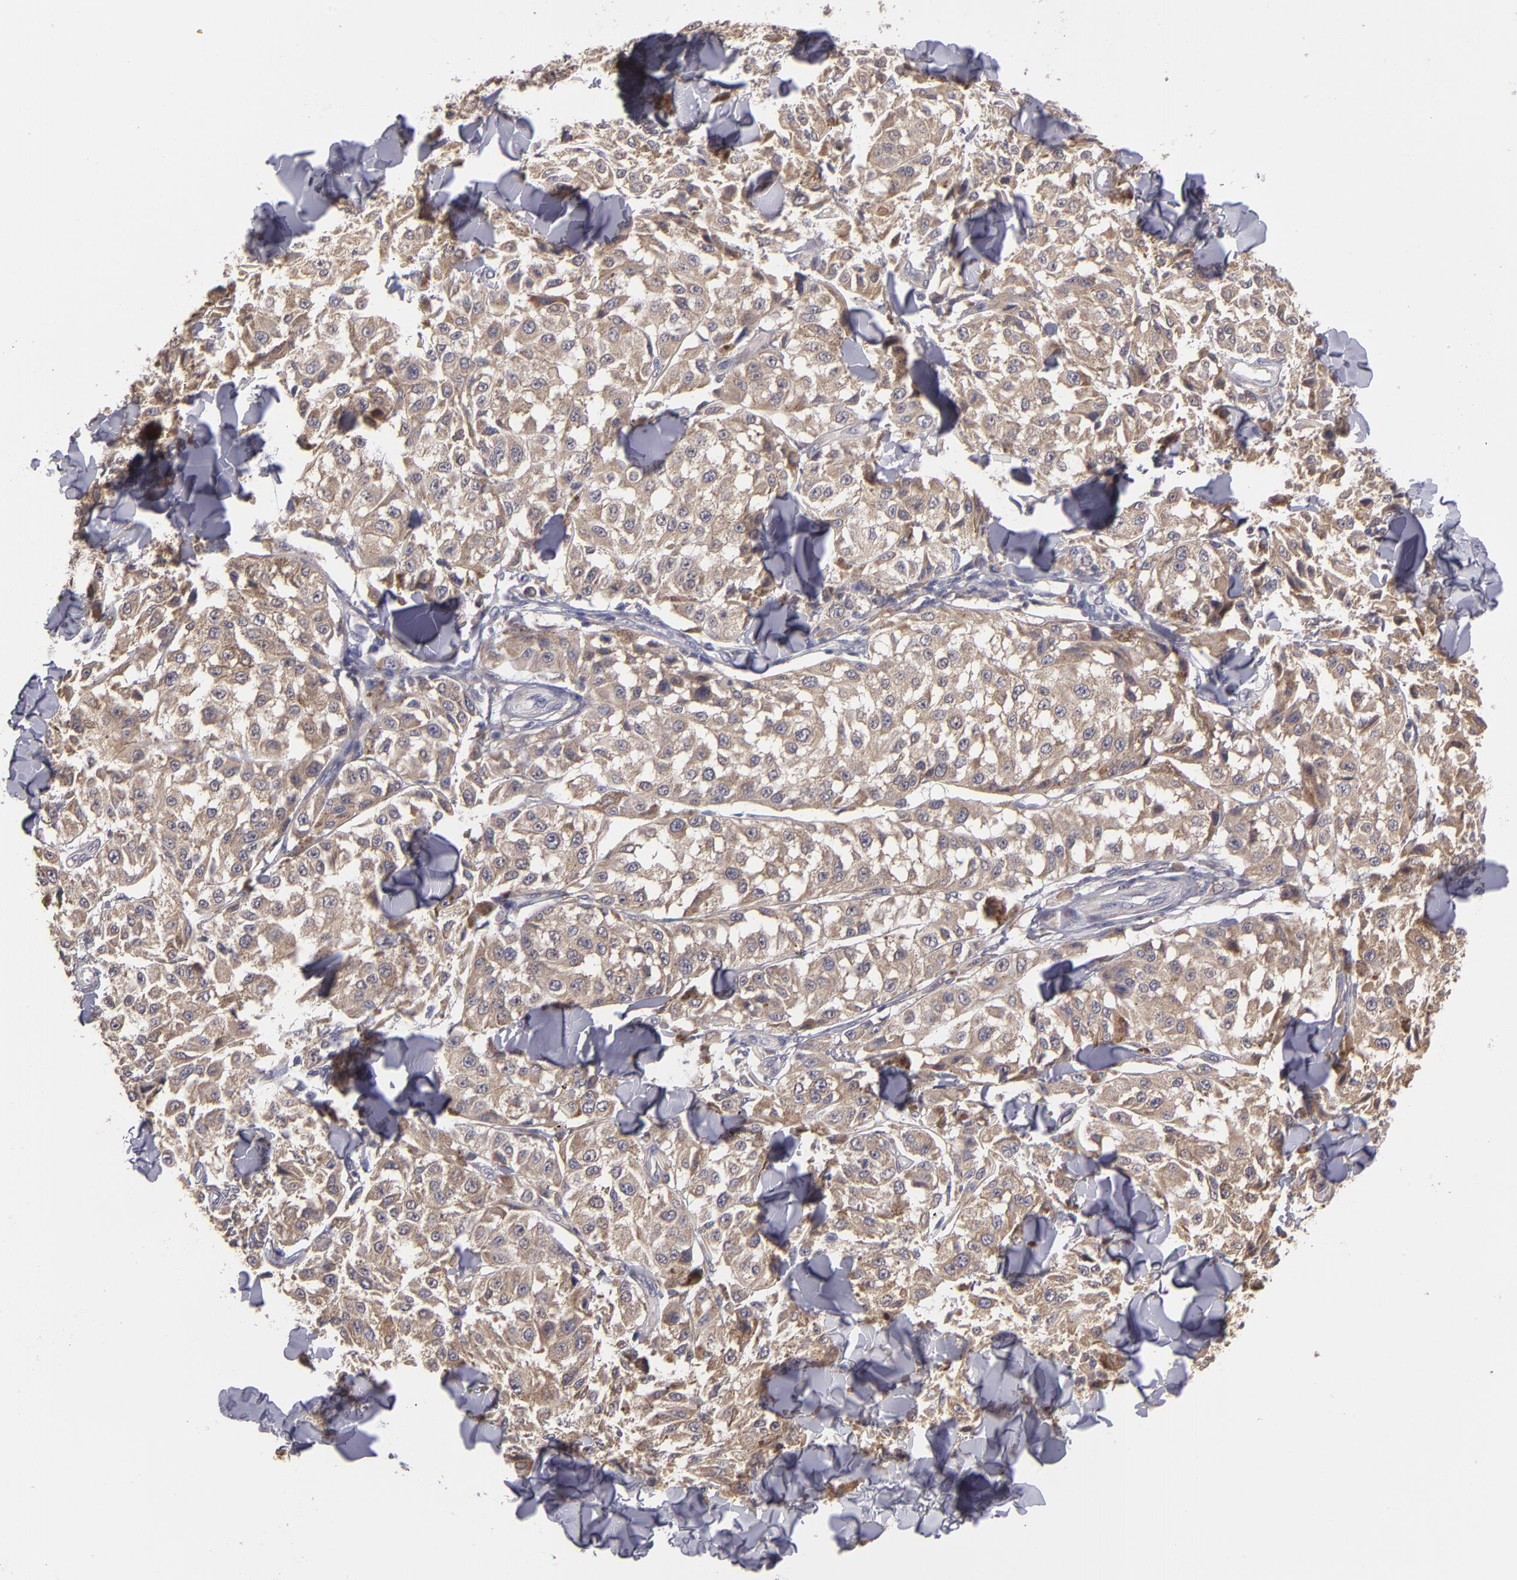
{"staining": {"intensity": "strong", "quantity": ">75%", "location": "cytoplasmic/membranous"}, "tissue": "melanoma", "cell_type": "Tumor cells", "image_type": "cancer", "snomed": [{"axis": "morphology", "description": "Malignant melanoma, NOS"}, {"axis": "topography", "description": "Skin"}], "caption": "Human malignant melanoma stained with a protein marker reveals strong staining in tumor cells.", "gene": "MTHFD1", "patient": {"sex": "female", "age": 64}}